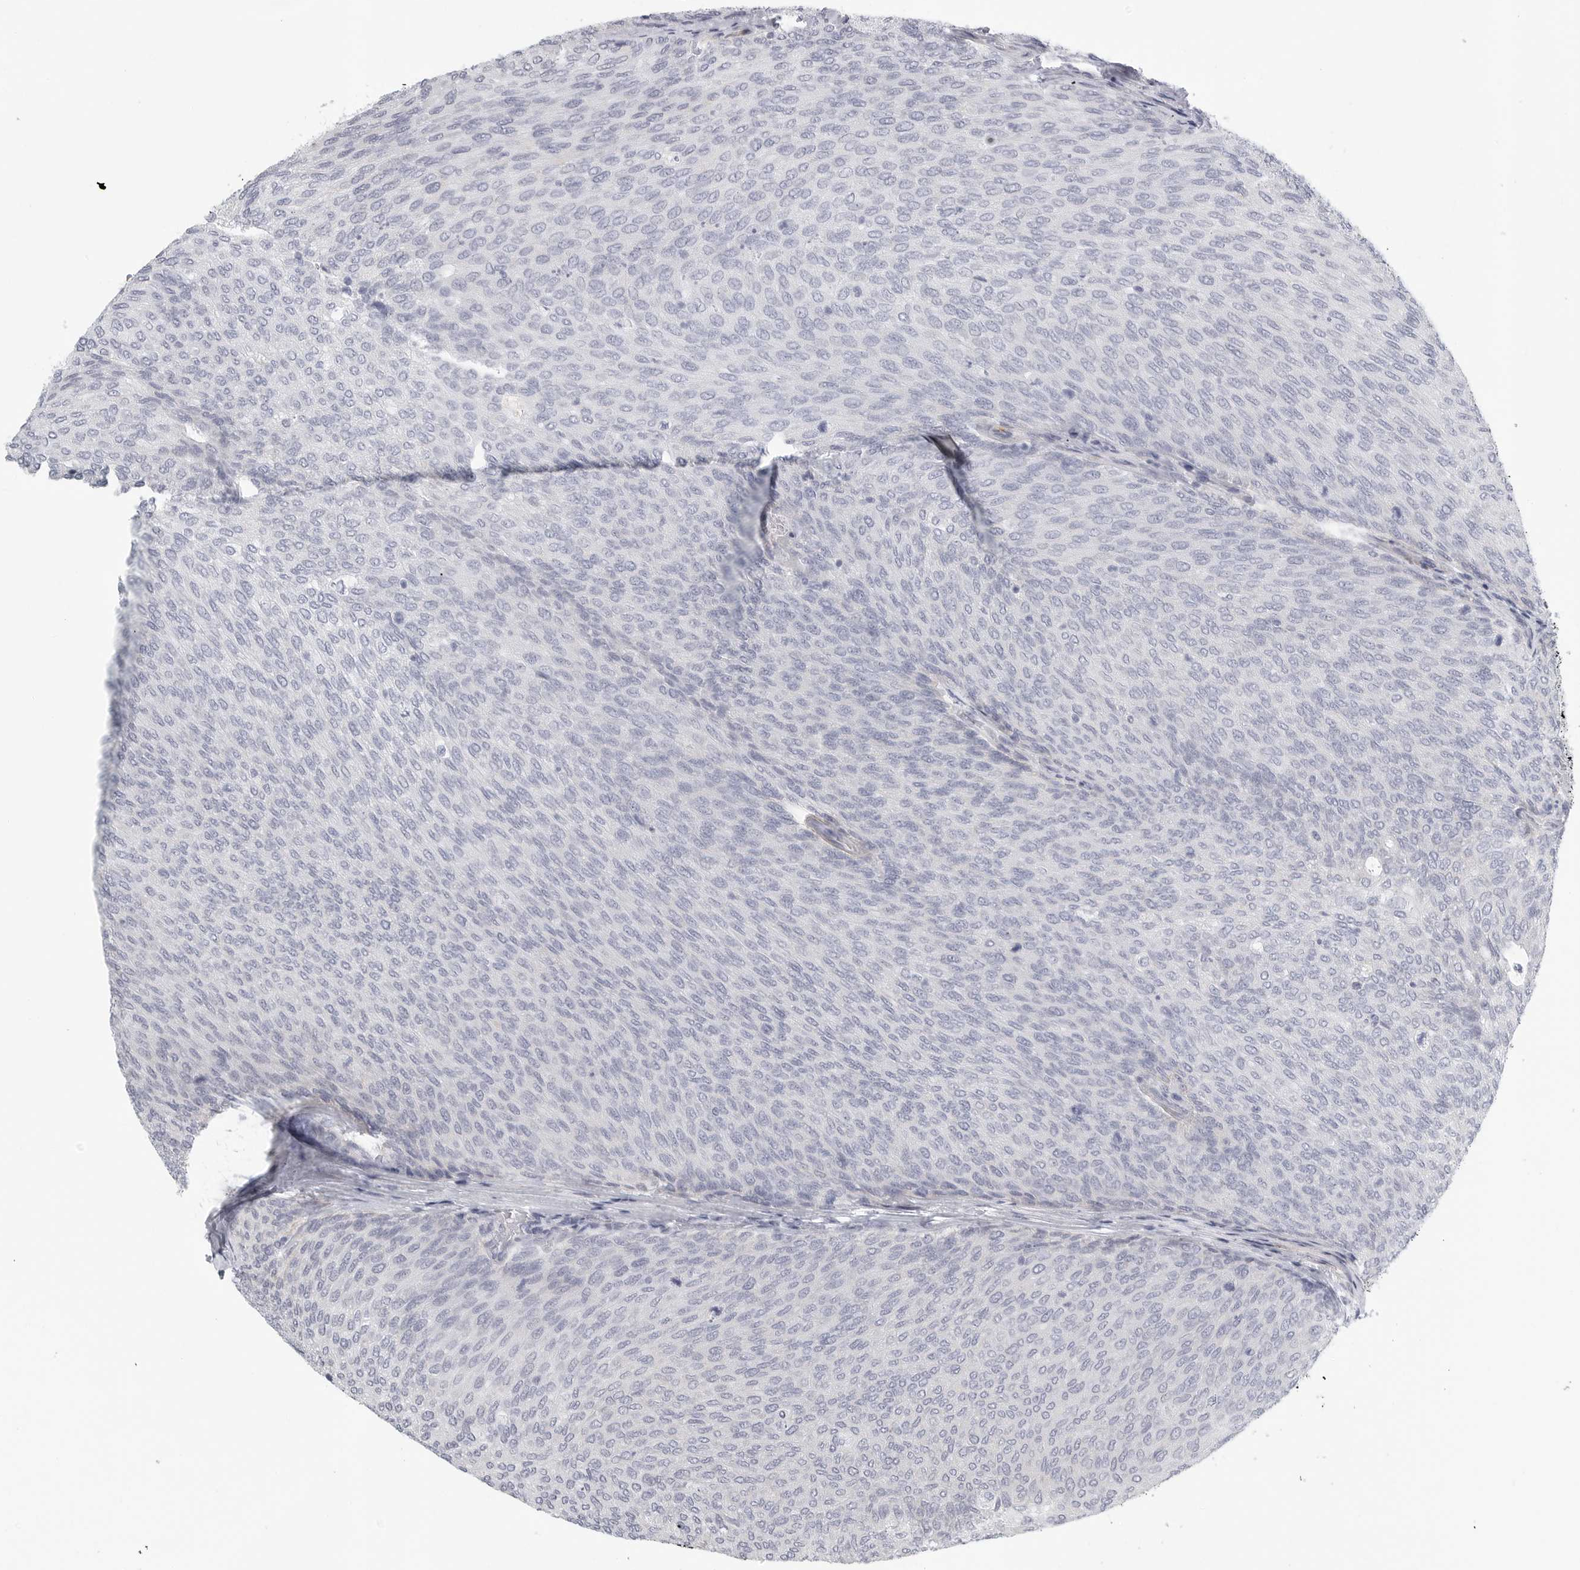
{"staining": {"intensity": "negative", "quantity": "none", "location": "none"}, "tissue": "urothelial cancer", "cell_type": "Tumor cells", "image_type": "cancer", "snomed": [{"axis": "morphology", "description": "Urothelial carcinoma, Low grade"}, {"axis": "topography", "description": "Urinary bladder"}], "caption": "This is an immunohistochemistry (IHC) micrograph of human urothelial carcinoma (low-grade). There is no expression in tumor cells.", "gene": "TNR", "patient": {"sex": "female", "age": 79}}